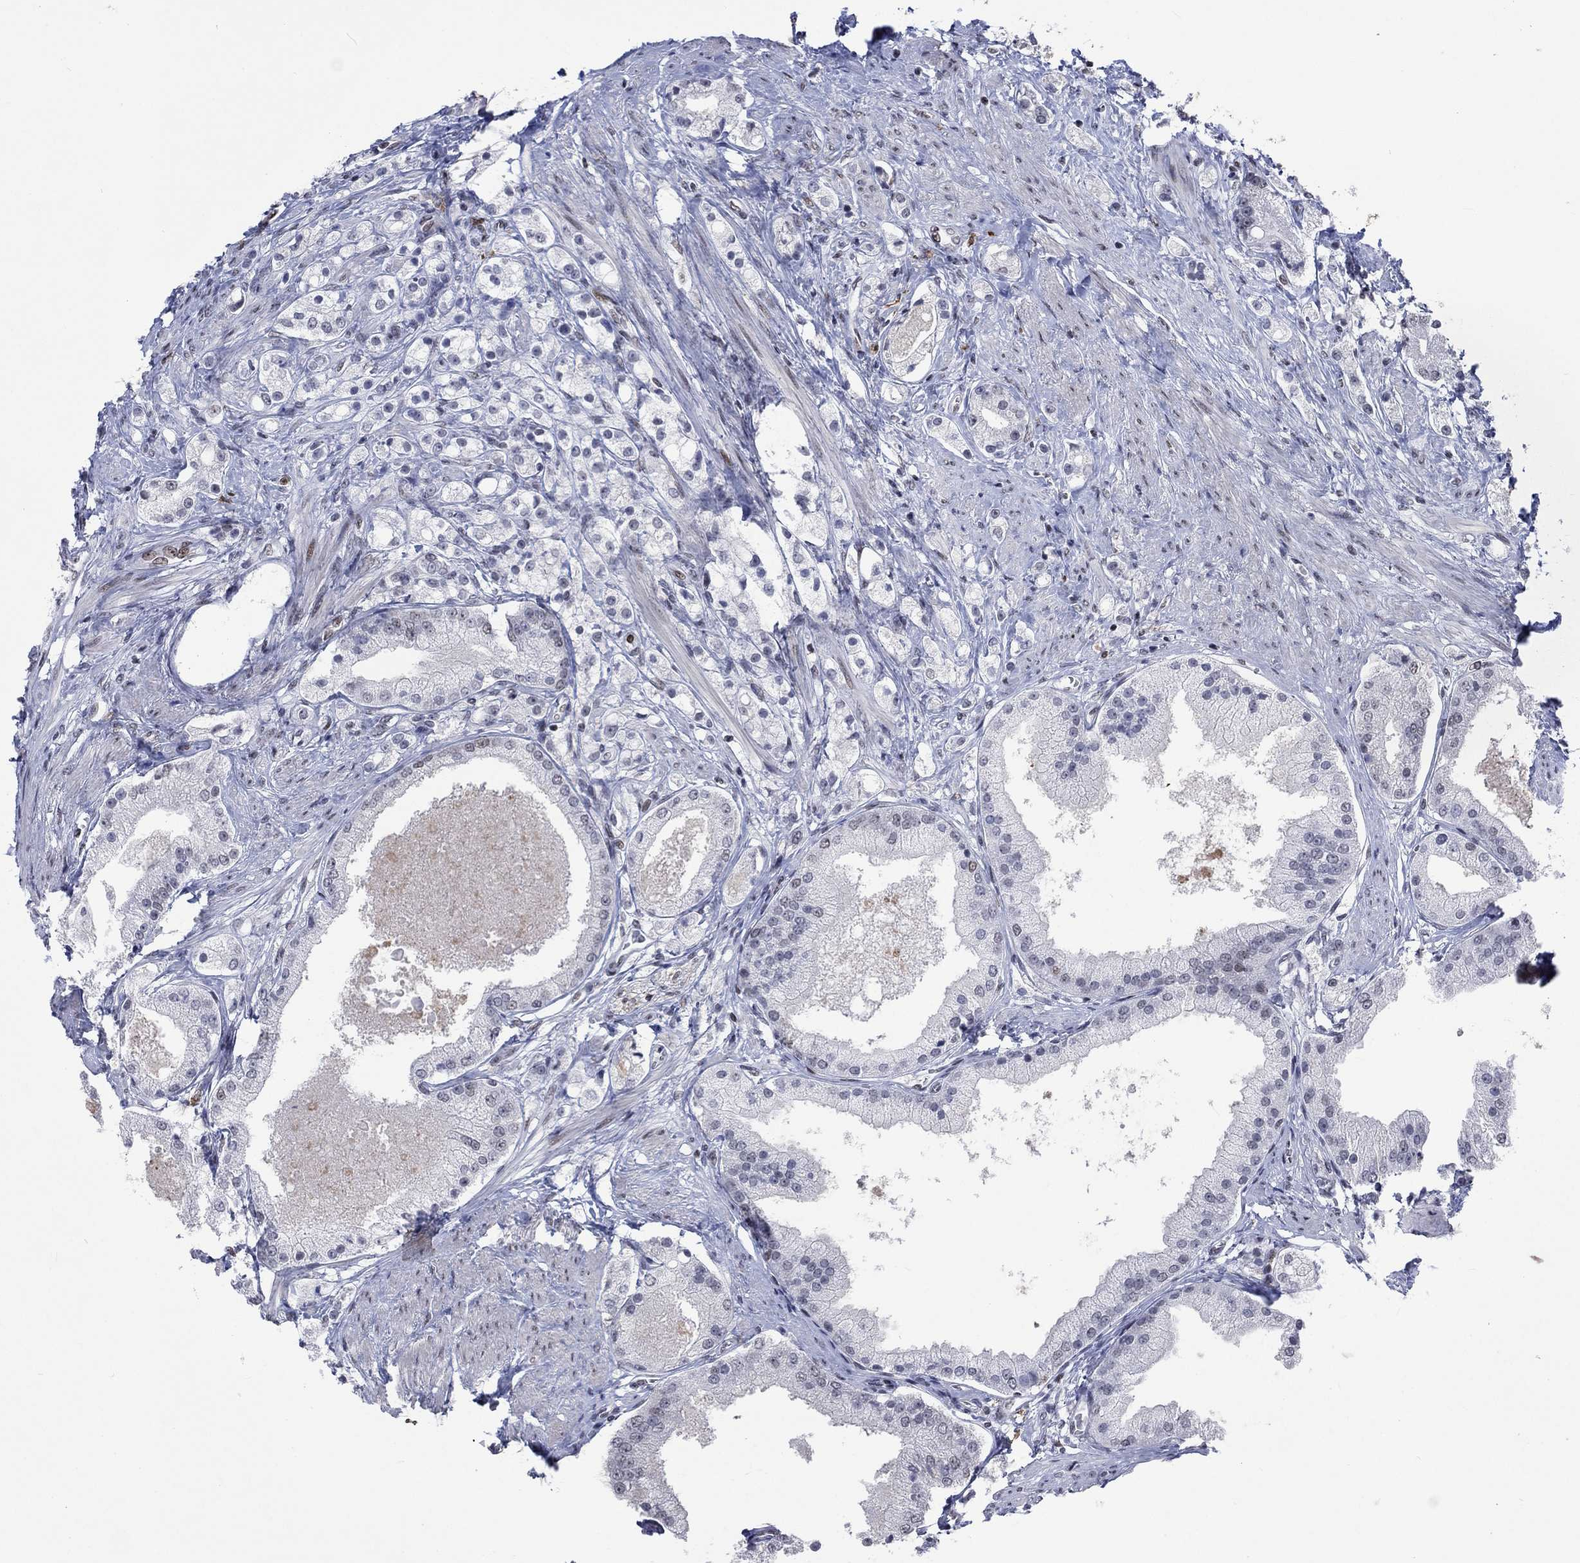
{"staining": {"intensity": "negative", "quantity": "none", "location": "none"}, "tissue": "prostate cancer", "cell_type": "Tumor cells", "image_type": "cancer", "snomed": [{"axis": "morphology", "description": "Adenocarcinoma, NOS"}, {"axis": "topography", "description": "Prostate and seminal vesicle, NOS"}, {"axis": "topography", "description": "Prostate"}], "caption": "High power microscopy histopathology image of an immunohistochemistry (IHC) photomicrograph of prostate cancer (adenocarcinoma), revealing no significant staining in tumor cells.", "gene": "HCFC1", "patient": {"sex": "male", "age": 67}}